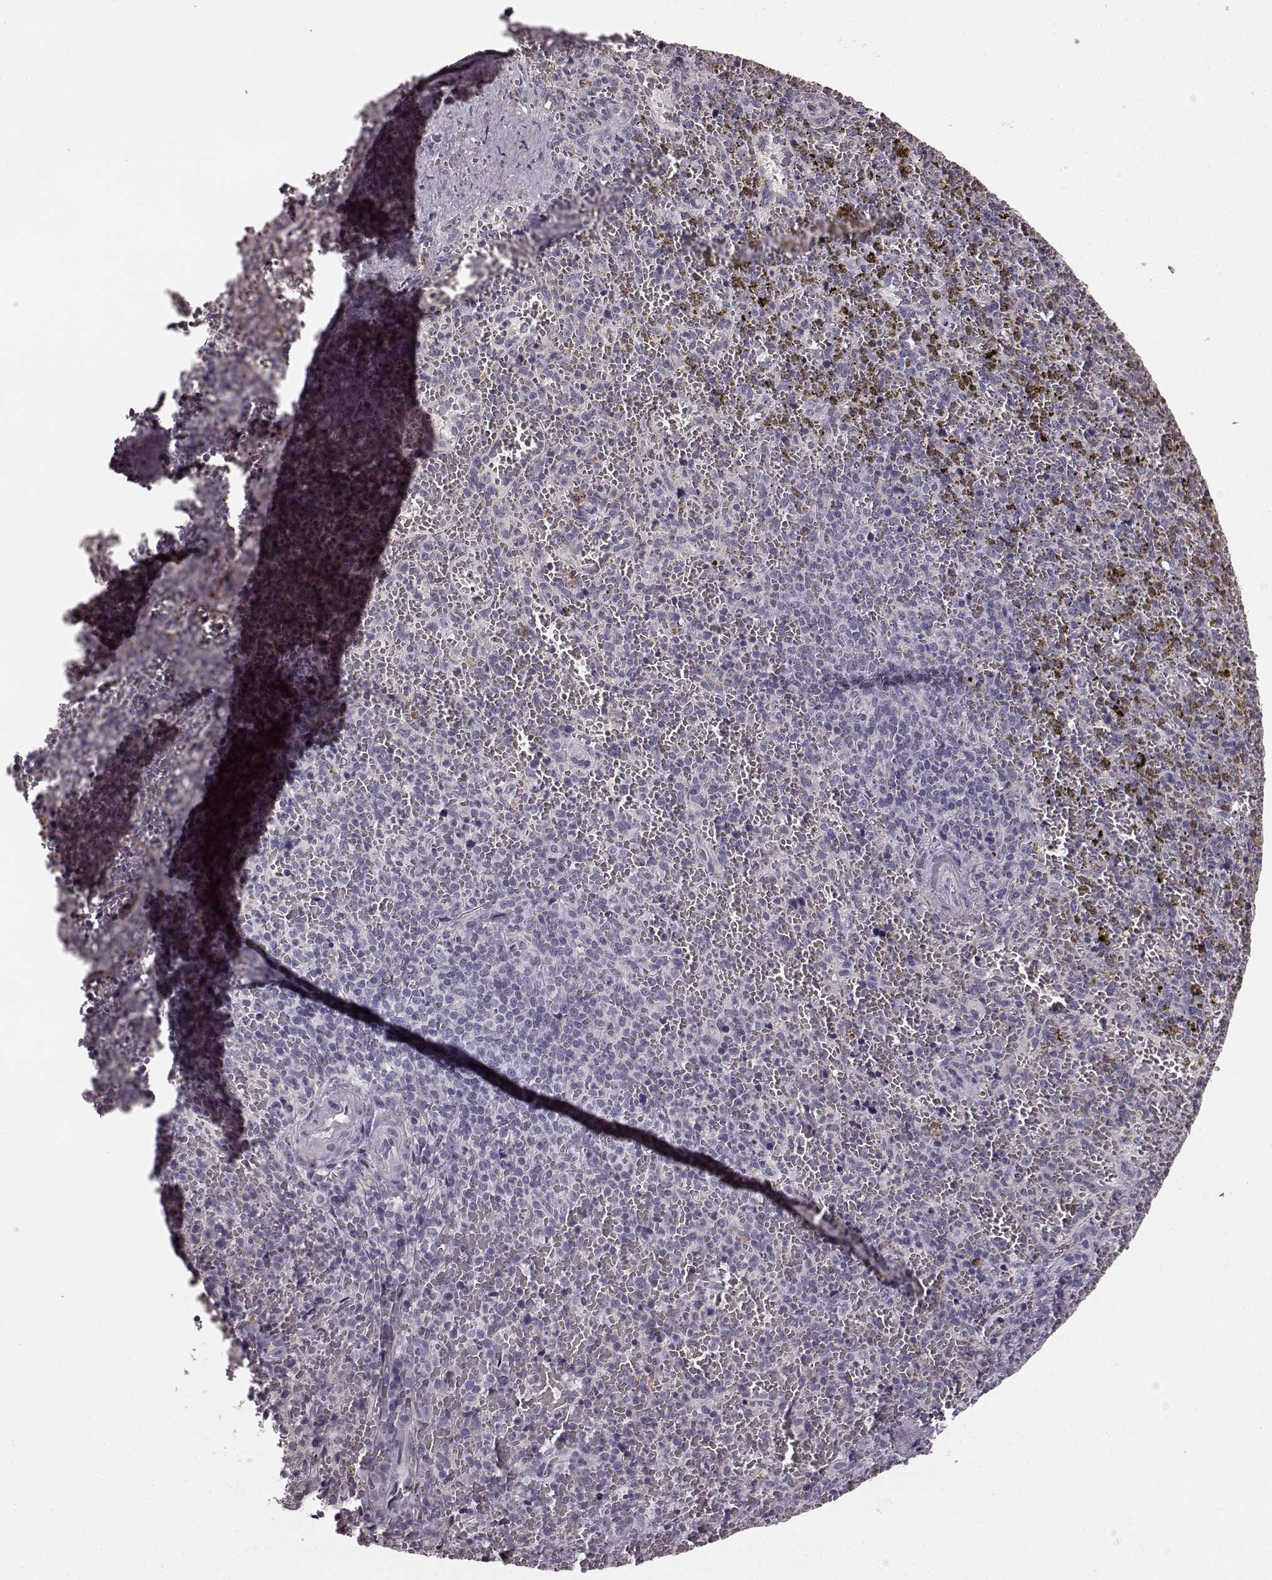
{"staining": {"intensity": "negative", "quantity": "none", "location": "none"}, "tissue": "spleen", "cell_type": "Cells in red pulp", "image_type": "normal", "snomed": [{"axis": "morphology", "description": "Normal tissue, NOS"}, {"axis": "topography", "description": "Spleen"}], "caption": "Immunohistochemistry (IHC) of normal spleen displays no expression in cells in red pulp.", "gene": "RIT2", "patient": {"sex": "female", "age": 50}}